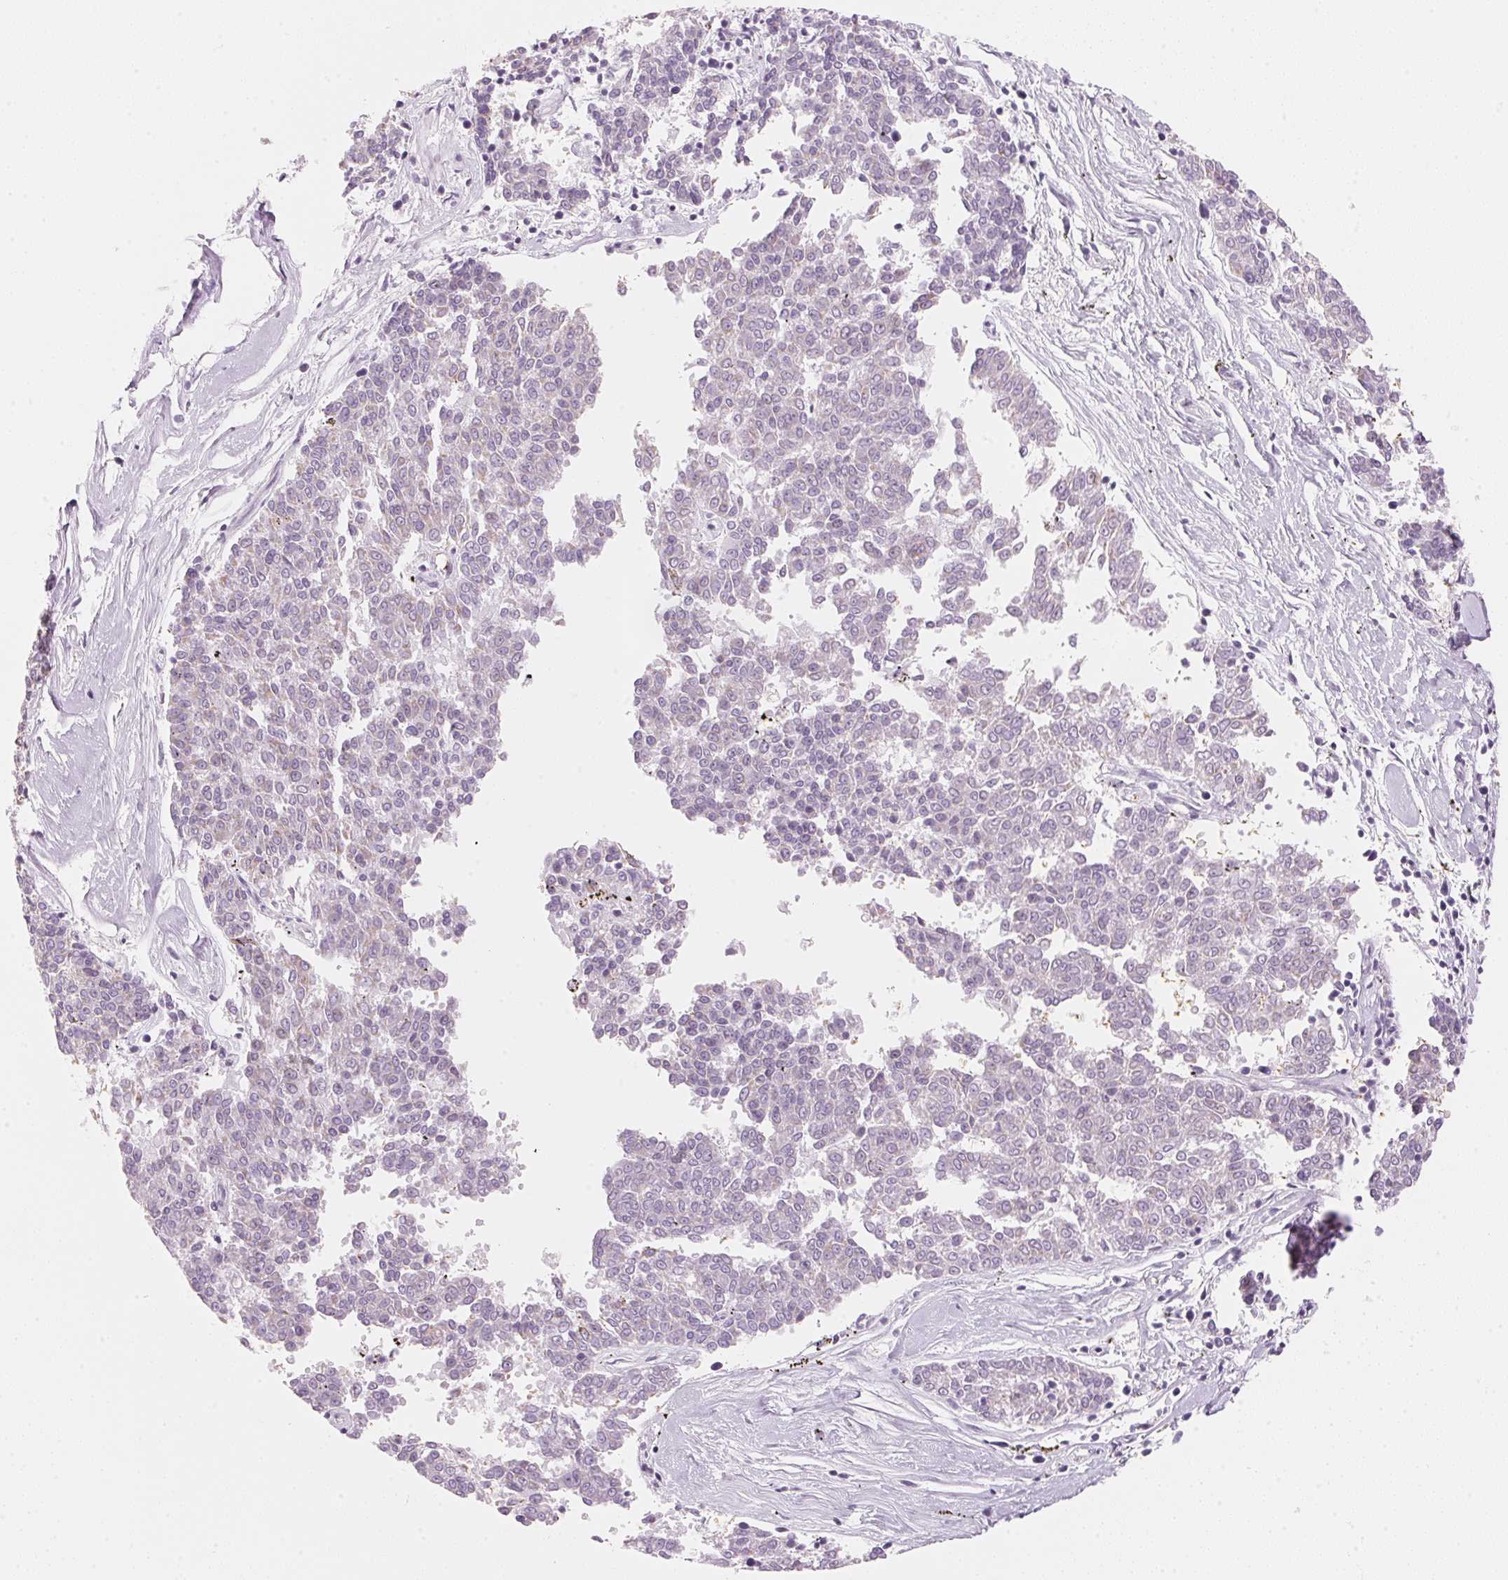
{"staining": {"intensity": "negative", "quantity": "none", "location": "none"}, "tissue": "melanoma", "cell_type": "Tumor cells", "image_type": "cancer", "snomed": [{"axis": "morphology", "description": "Malignant melanoma, NOS"}, {"axis": "topography", "description": "Skin"}], "caption": "Image shows no protein expression in tumor cells of melanoma tissue.", "gene": "HOXB13", "patient": {"sex": "female", "age": 72}}